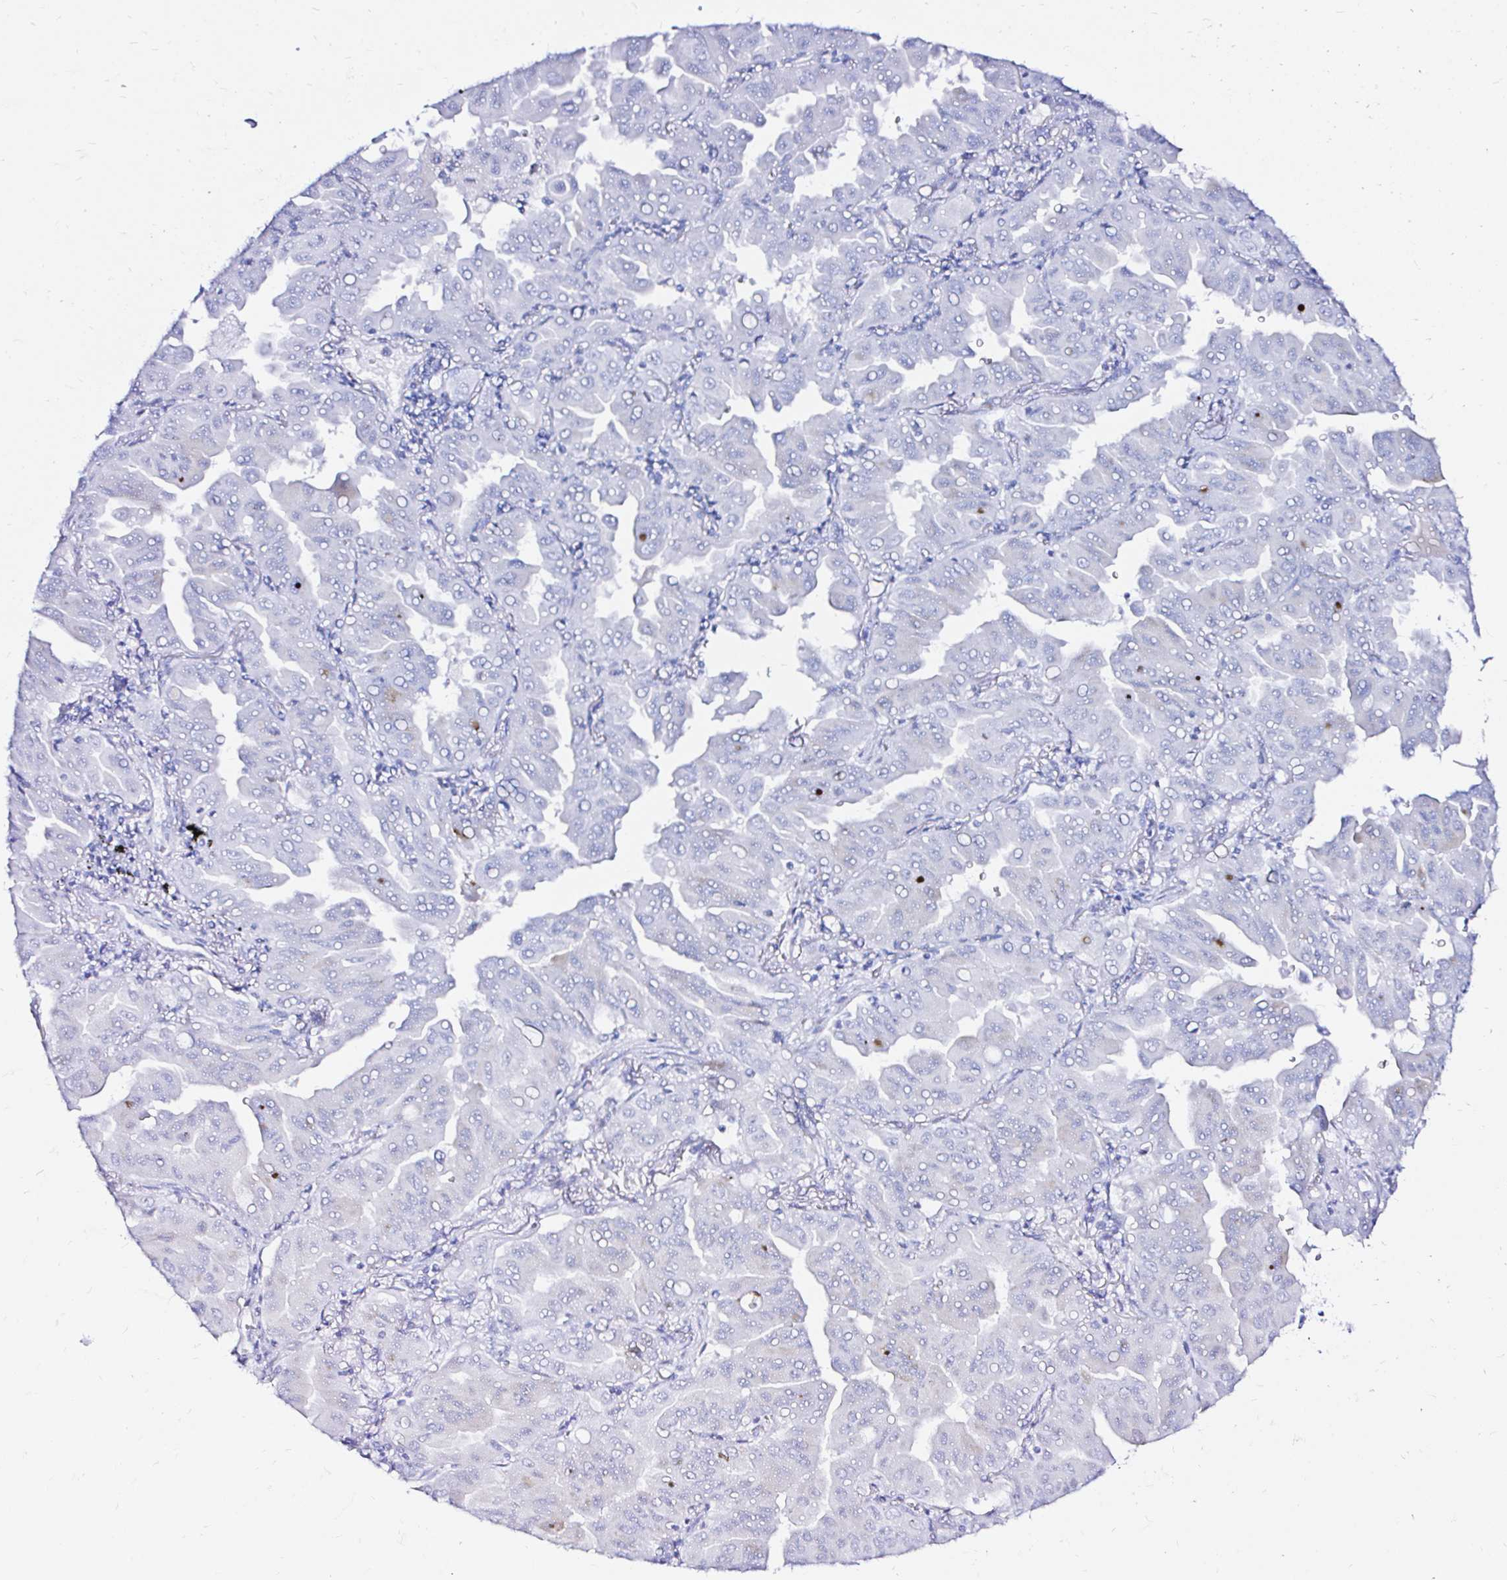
{"staining": {"intensity": "negative", "quantity": "none", "location": "none"}, "tissue": "lung cancer", "cell_type": "Tumor cells", "image_type": "cancer", "snomed": [{"axis": "morphology", "description": "Adenocarcinoma, NOS"}, {"axis": "topography", "description": "Lung"}], "caption": "Immunohistochemistry (IHC) of lung adenocarcinoma exhibits no expression in tumor cells.", "gene": "ZNF432", "patient": {"sex": "male", "age": 64}}